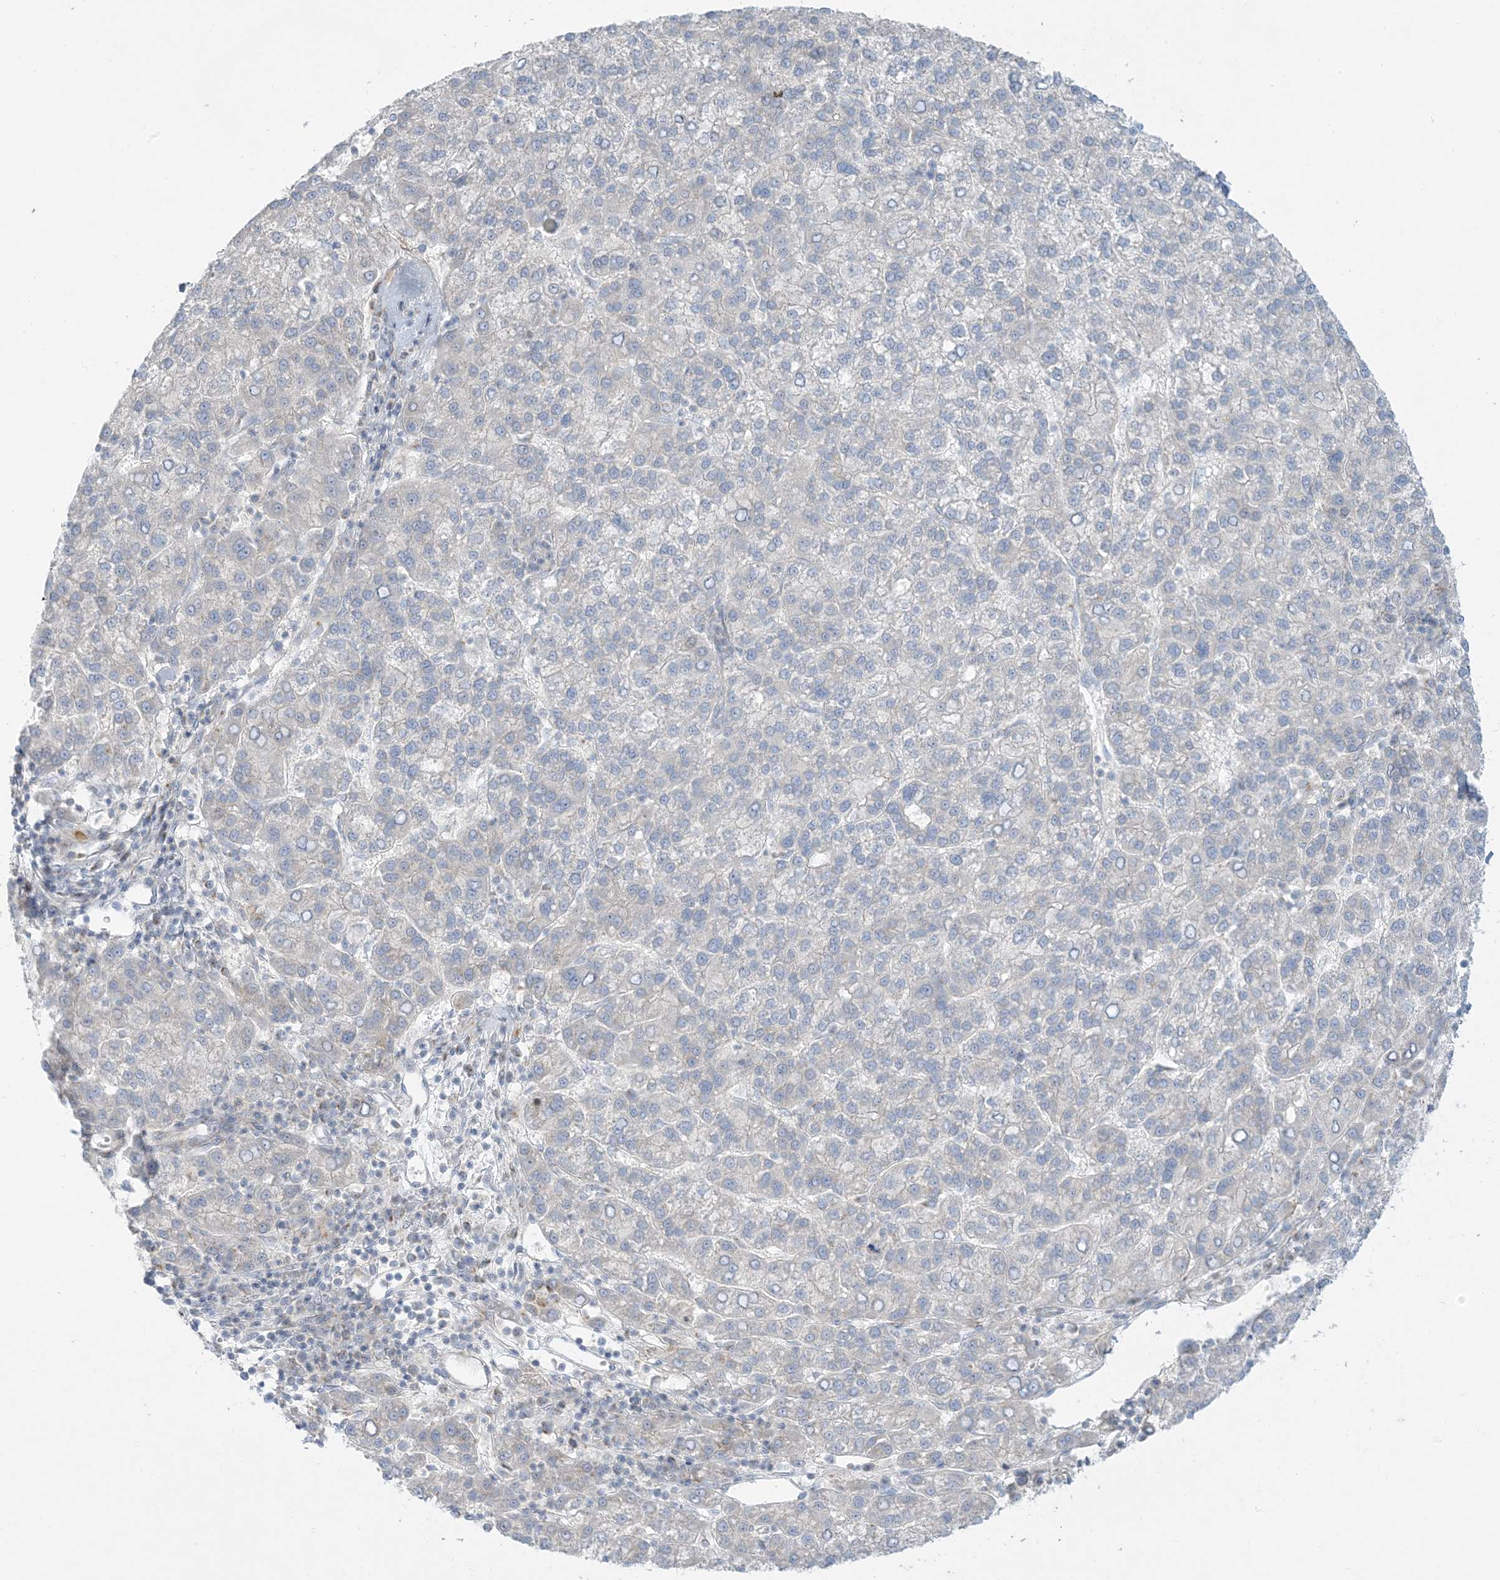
{"staining": {"intensity": "negative", "quantity": "none", "location": "none"}, "tissue": "liver cancer", "cell_type": "Tumor cells", "image_type": "cancer", "snomed": [{"axis": "morphology", "description": "Carcinoma, Hepatocellular, NOS"}, {"axis": "topography", "description": "Liver"}], "caption": "Tumor cells are negative for brown protein staining in liver cancer. (DAB IHC with hematoxylin counter stain).", "gene": "AFTPH", "patient": {"sex": "female", "age": 58}}